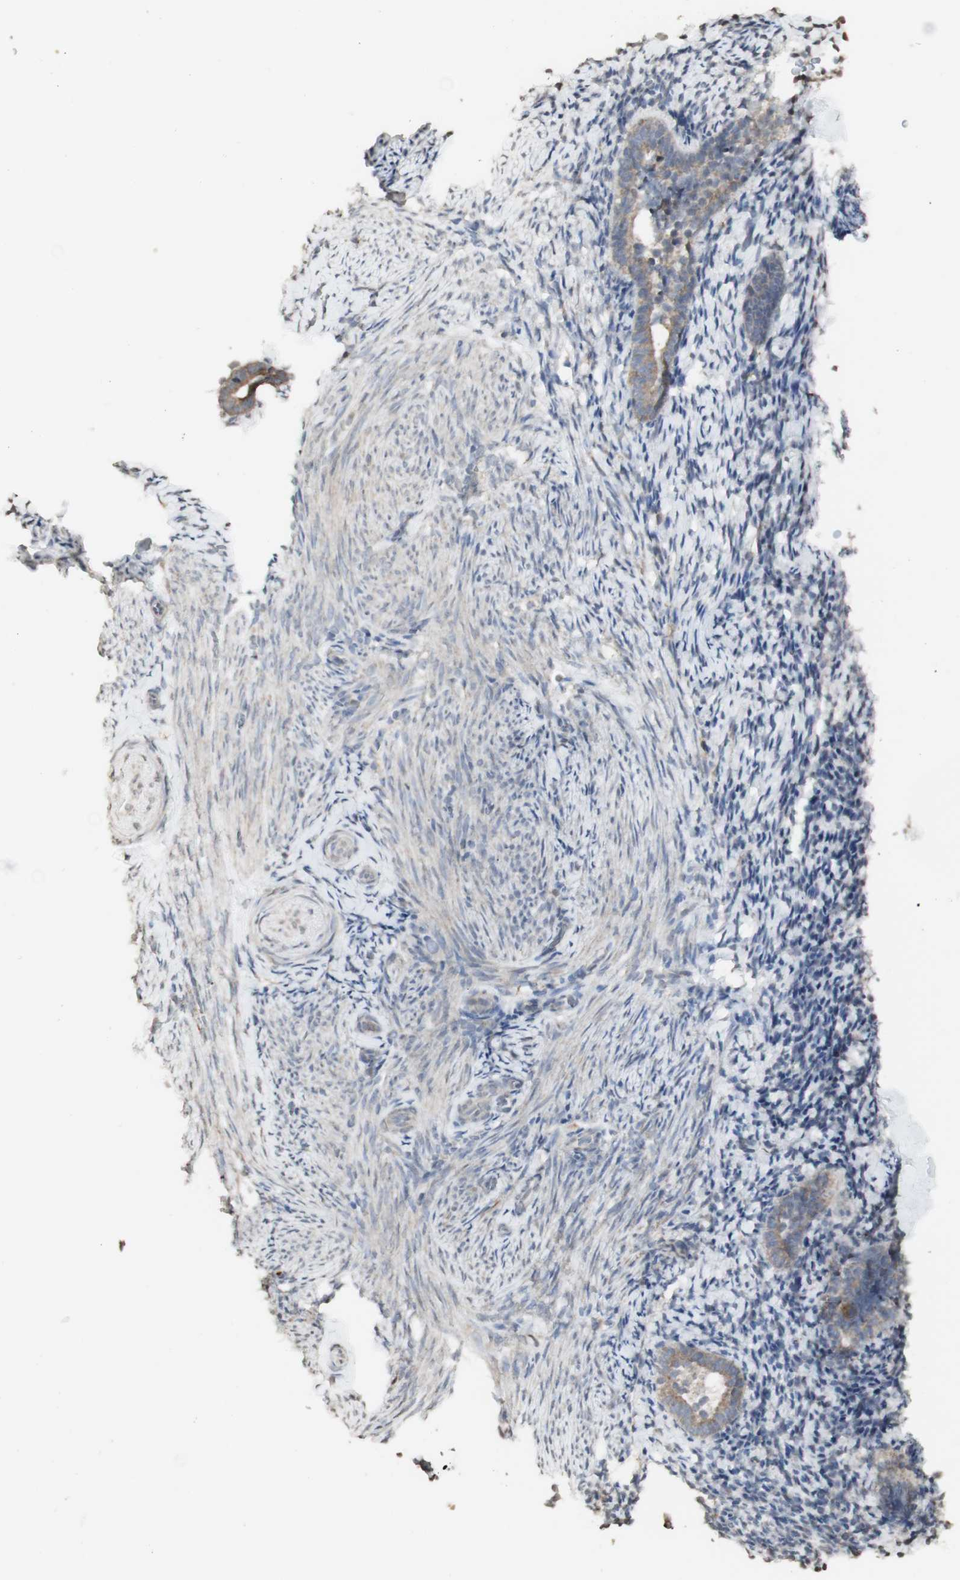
{"staining": {"intensity": "negative", "quantity": "none", "location": "none"}, "tissue": "endometrium", "cell_type": "Cells in endometrial stroma", "image_type": "normal", "snomed": [{"axis": "morphology", "description": "Normal tissue, NOS"}, {"axis": "topography", "description": "Endometrium"}], "caption": "Immunohistochemical staining of unremarkable human endometrium exhibits no significant positivity in cells in endometrial stroma. (DAB immunohistochemistry (IHC) visualized using brightfield microscopy, high magnification).", "gene": "ATP6V1E1", "patient": {"sex": "female", "age": 51}}